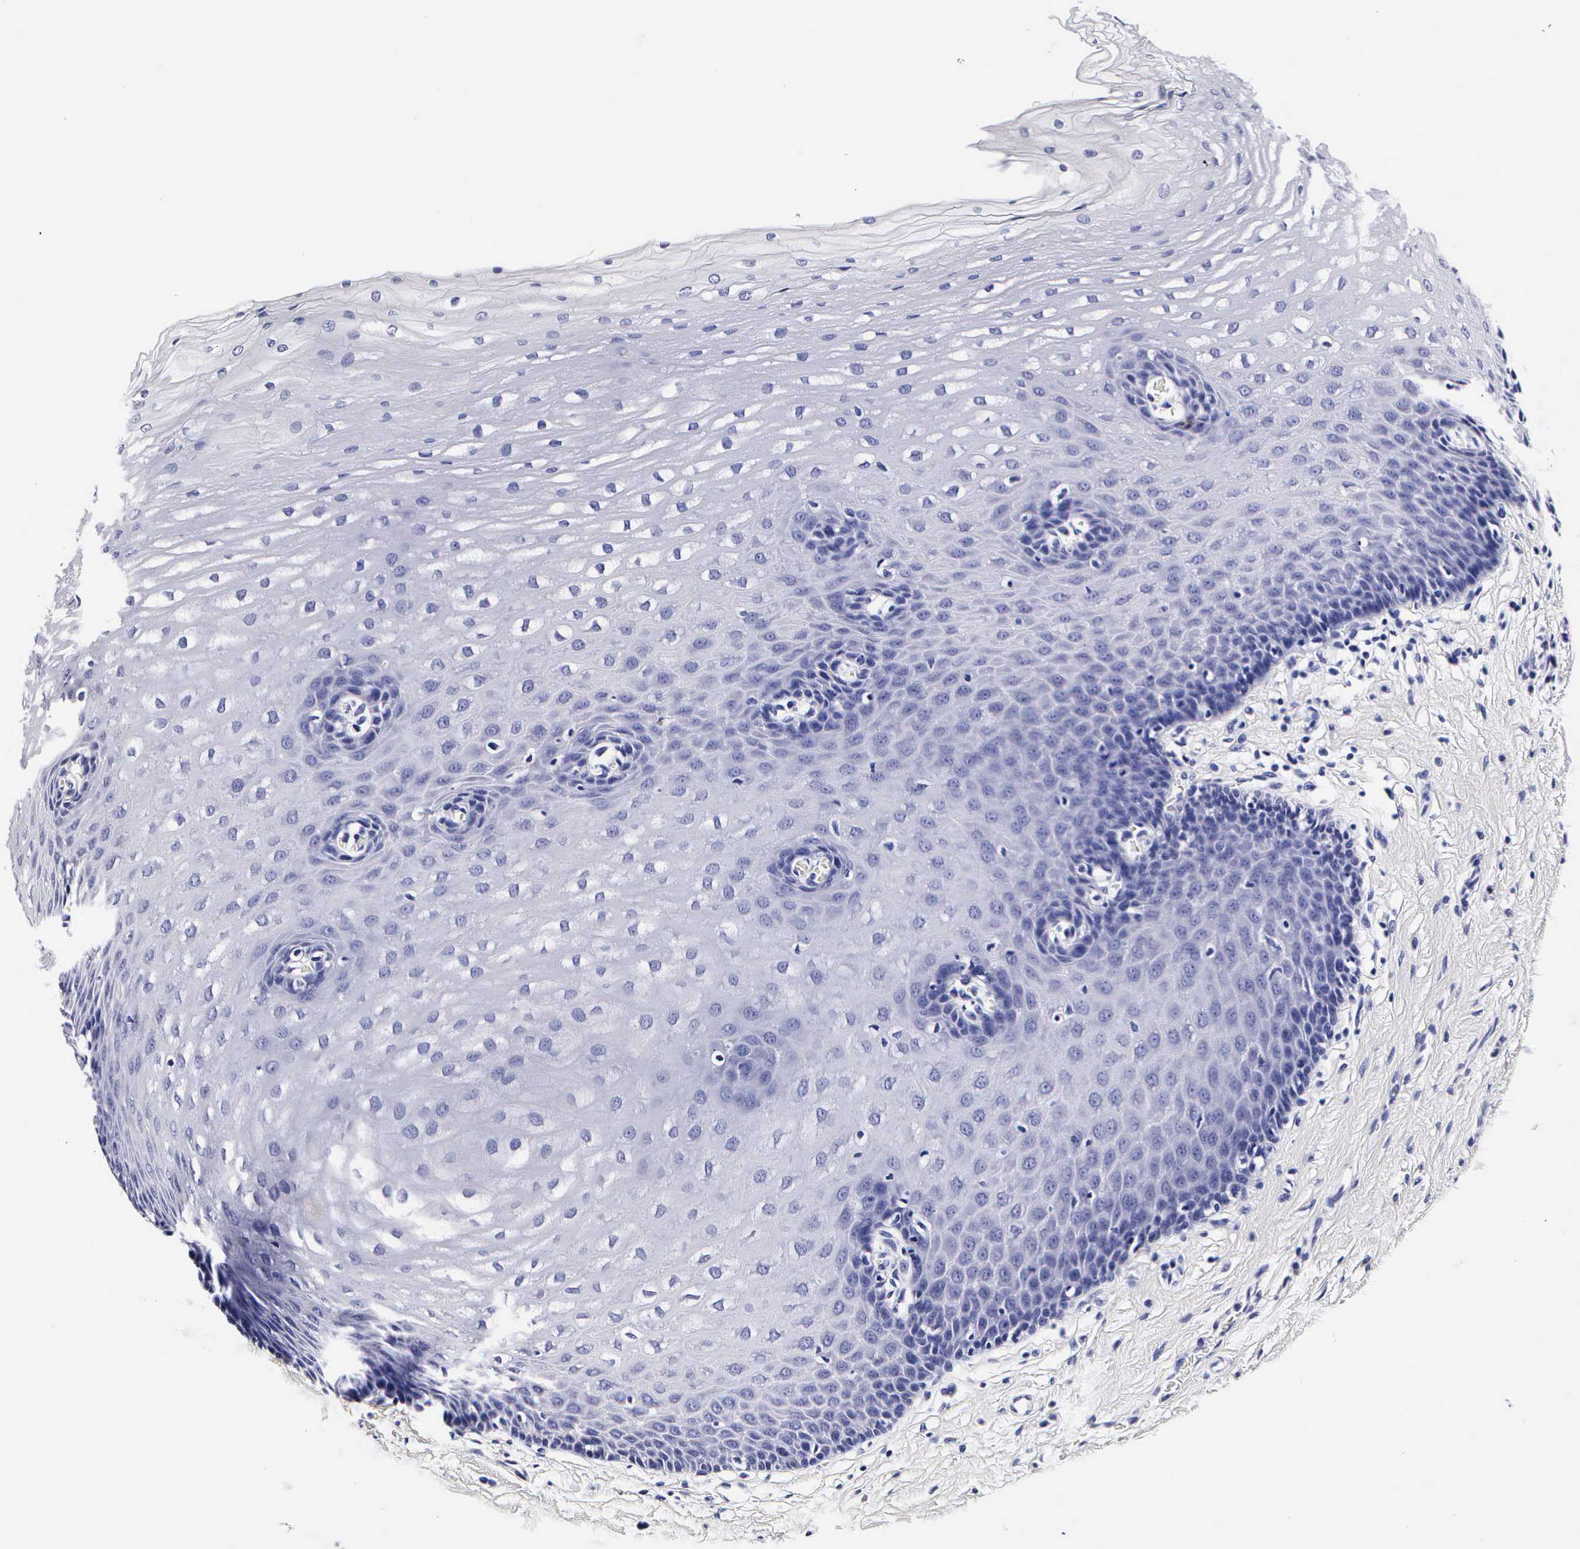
{"staining": {"intensity": "negative", "quantity": "none", "location": "none"}, "tissue": "esophagus", "cell_type": "Squamous epithelial cells", "image_type": "normal", "snomed": [{"axis": "morphology", "description": "Normal tissue, NOS"}, {"axis": "topography", "description": "Esophagus"}], "caption": "Squamous epithelial cells show no significant expression in unremarkable esophagus. (DAB immunohistochemistry (IHC) visualized using brightfield microscopy, high magnification).", "gene": "RNASE6", "patient": {"sex": "male", "age": 70}}